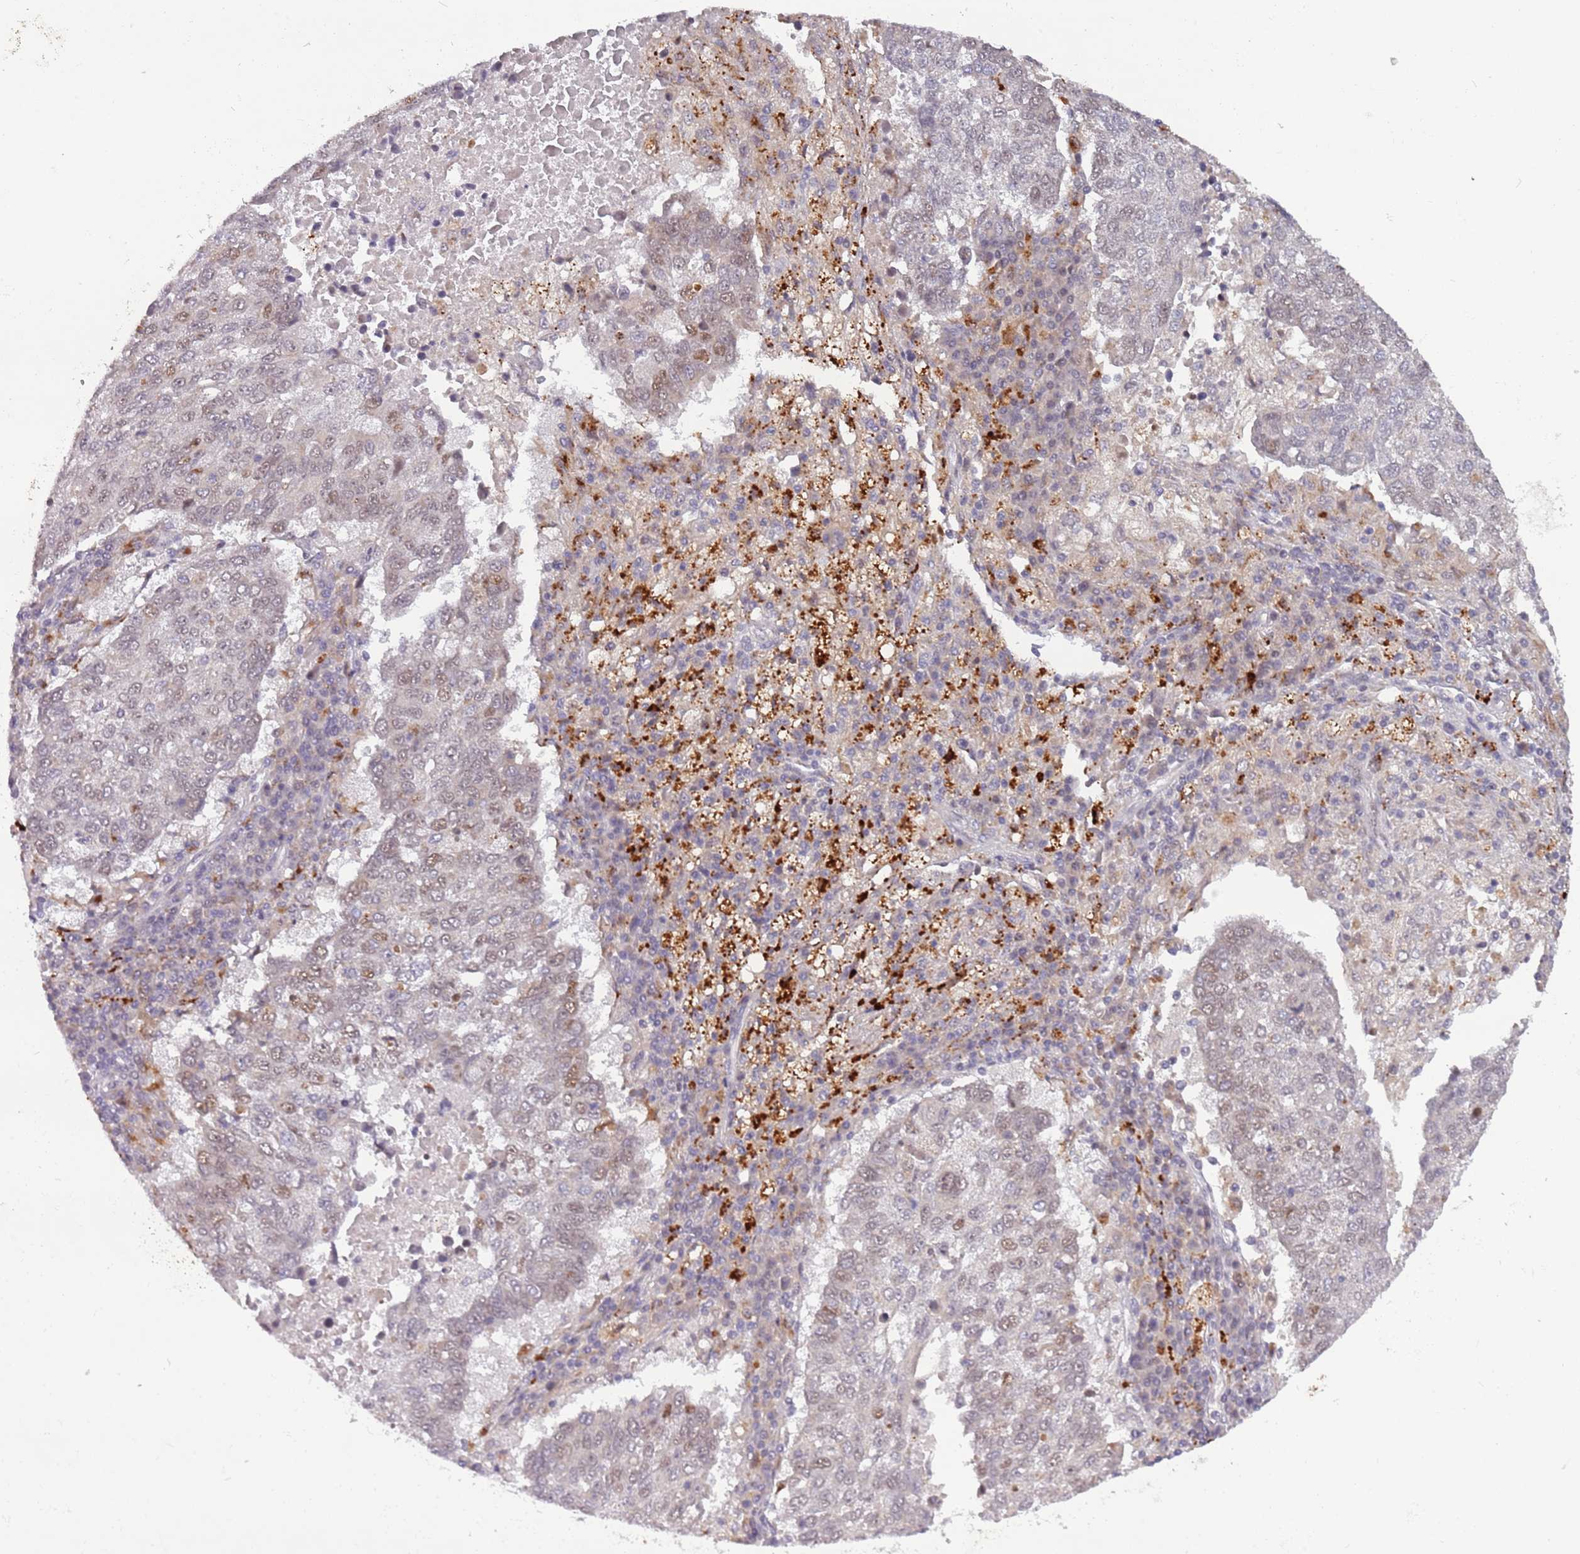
{"staining": {"intensity": "moderate", "quantity": "<25%", "location": "nuclear"}, "tissue": "lung cancer", "cell_type": "Tumor cells", "image_type": "cancer", "snomed": [{"axis": "morphology", "description": "Squamous cell carcinoma, NOS"}, {"axis": "topography", "description": "Lung"}], "caption": "Squamous cell carcinoma (lung) stained with a protein marker shows moderate staining in tumor cells.", "gene": "TRIM27", "patient": {"sex": "male", "age": 73}}